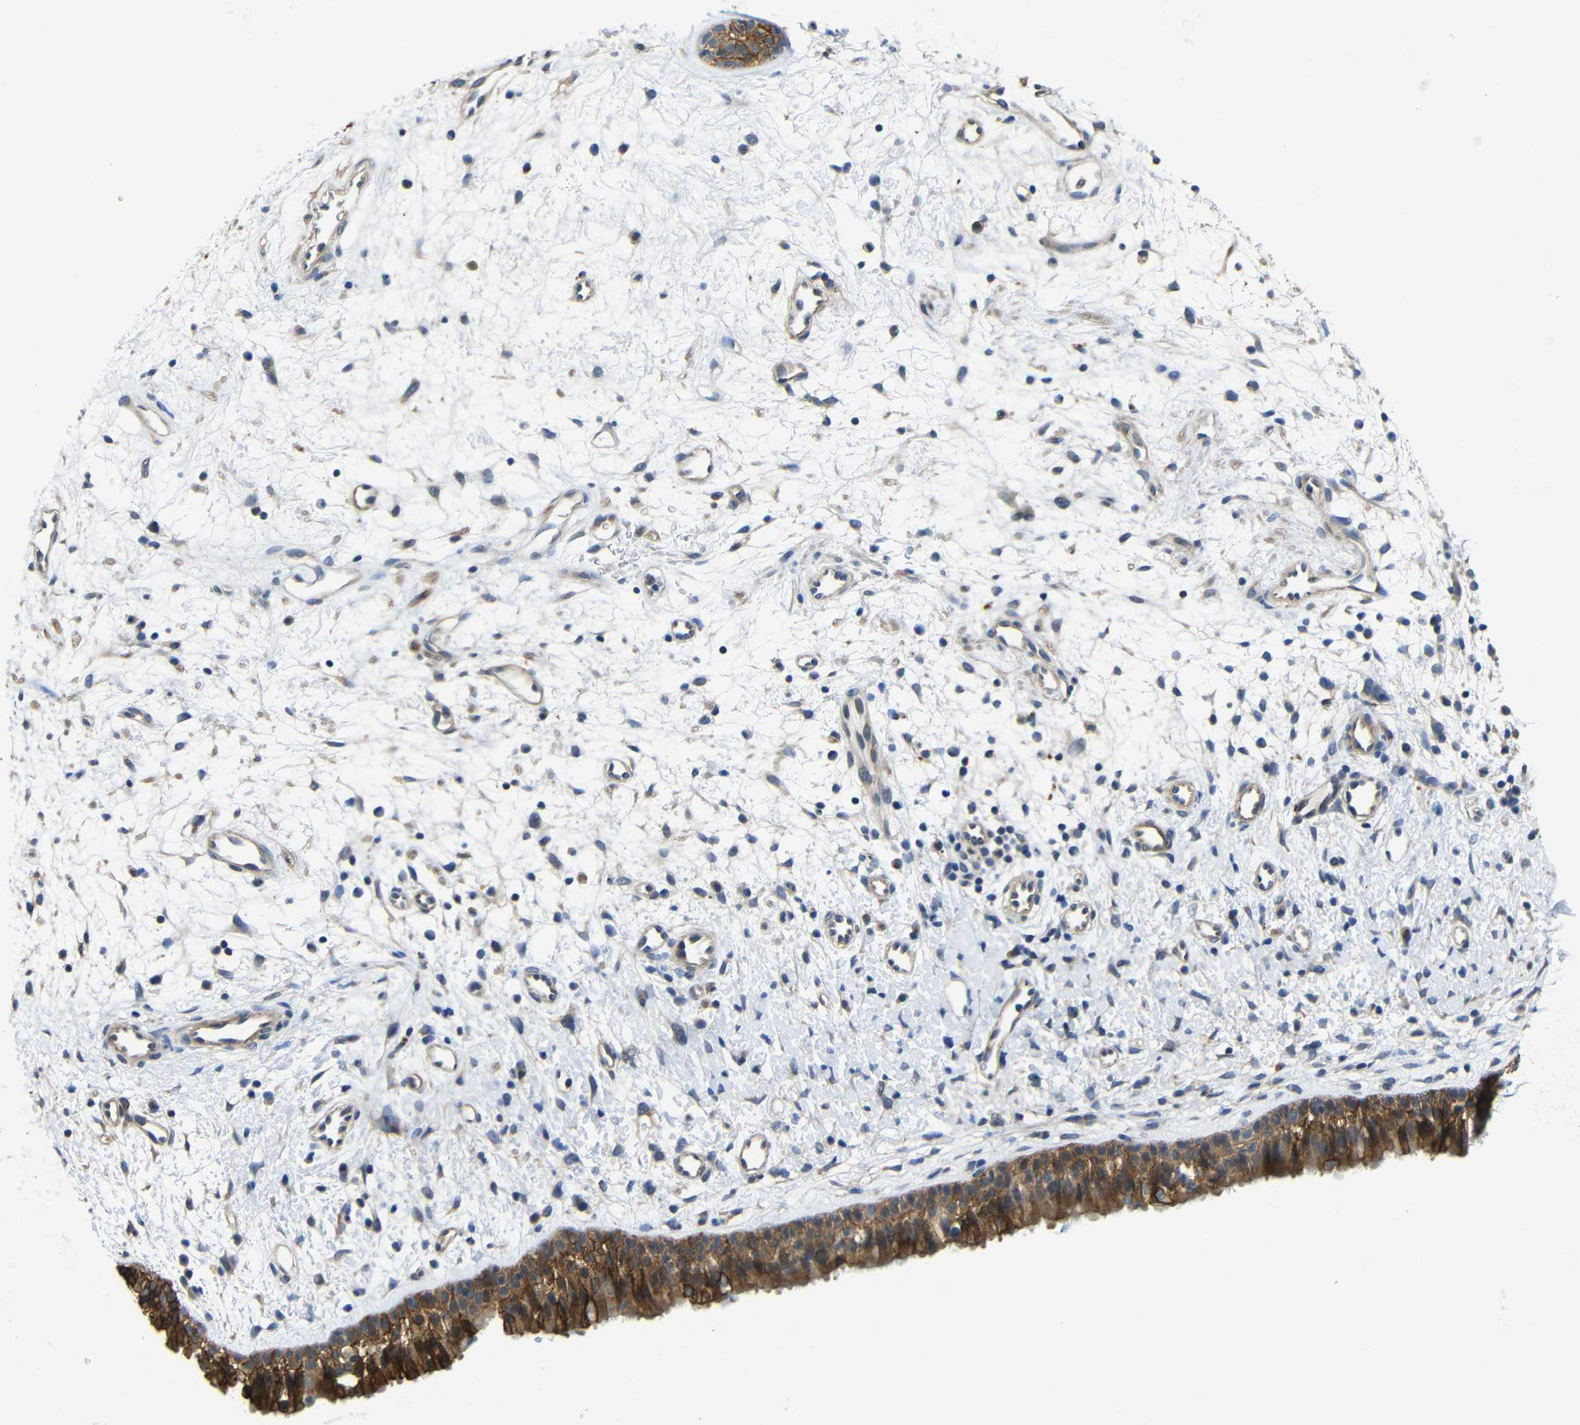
{"staining": {"intensity": "moderate", "quantity": ">75%", "location": "cytoplasmic/membranous"}, "tissue": "nasopharynx", "cell_type": "Respiratory epithelial cells", "image_type": "normal", "snomed": [{"axis": "morphology", "description": "Normal tissue, NOS"}, {"axis": "topography", "description": "Nasopharynx"}], "caption": "A high-resolution image shows immunohistochemistry (IHC) staining of unremarkable nasopharynx, which exhibits moderate cytoplasmic/membranous staining in approximately >75% of respiratory epithelial cells. Nuclei are stained in blue.", "gene": "ZNF90", "patient": {"sex": "male", "age": 22}}